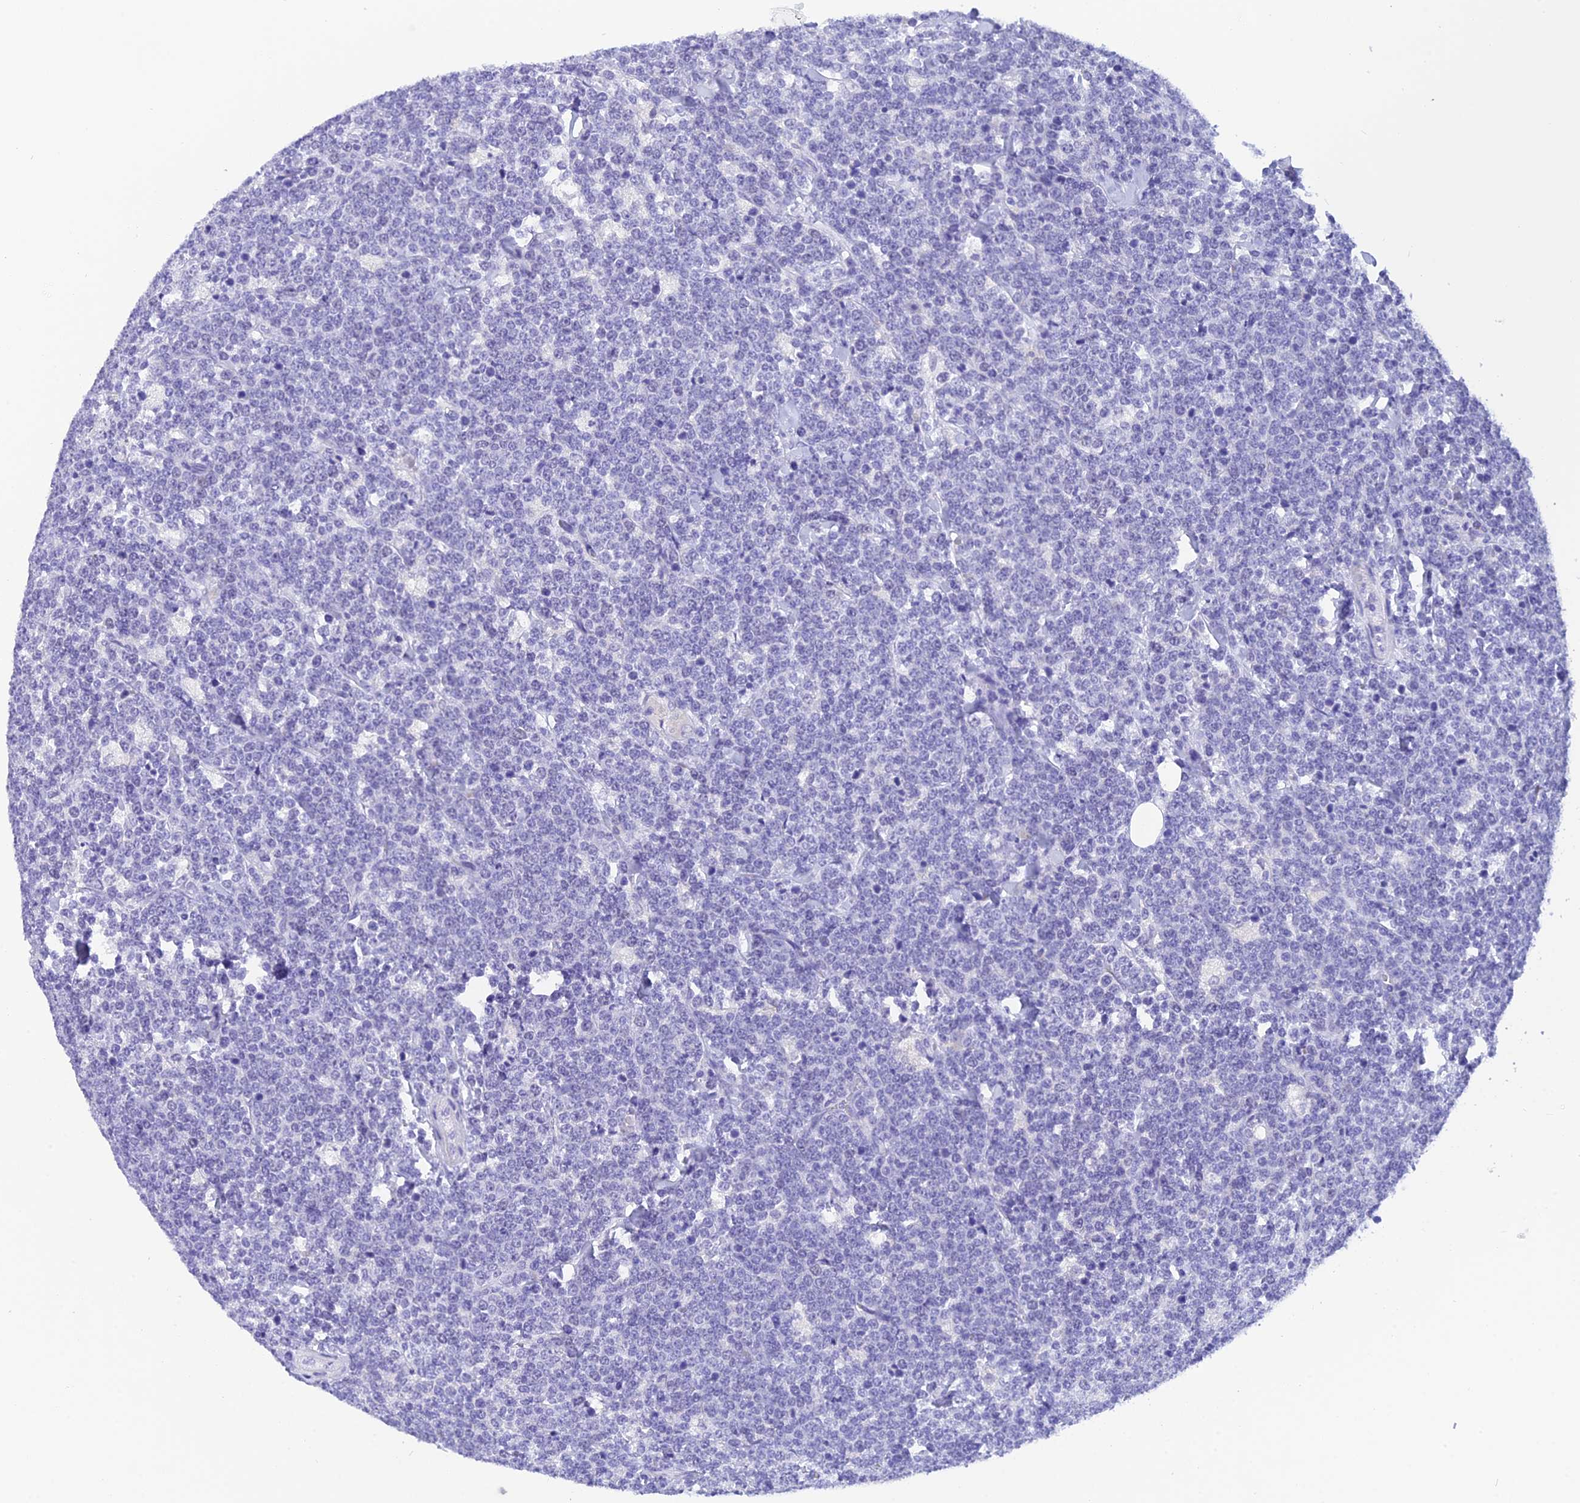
{"staining": {"intensity": "negative", "quantity": "none", "location": "none"}, "tissue": "lymphoma", "cell_type": "Tumor cells", "image_type": "cancer", "snomed": [{"axis": "morphology", "description": "Malignant lymphoma, non-Hodgkin's type, High grade"}, {"axis": "topography", "description": "Small intestine"}], "caption": "Image shows no significant protein positivity in tumor cells of lymphoma.", "gene": "KDELR3", "patient": {"sex": "male", "age": 8}}